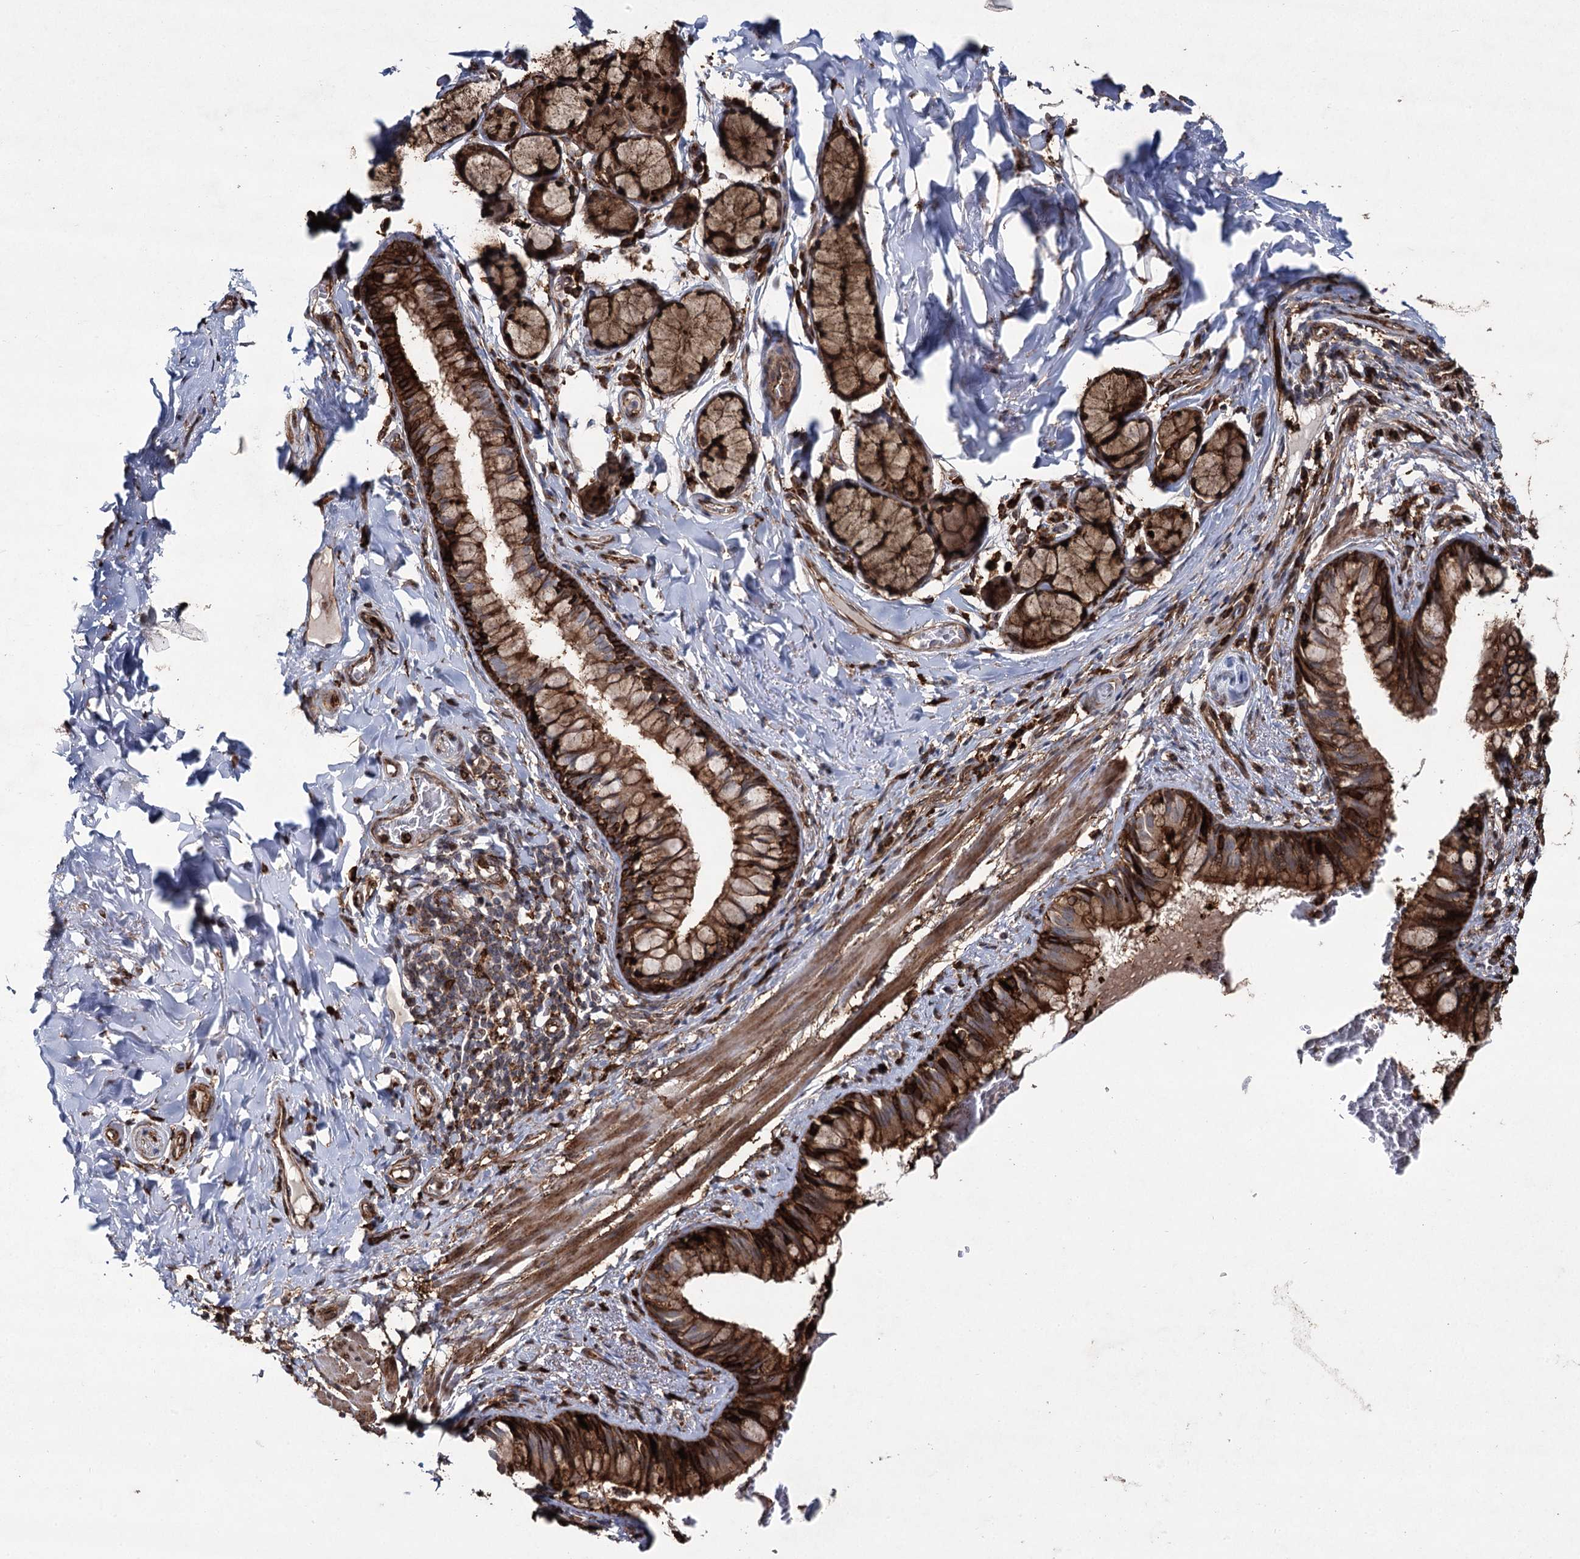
{"staining": {"intensity": "strong", "quantity": ">75%", "location": "cytoplasmic/membranous"}, "tissue": "bronchus", "cell_type": "Respiratory epithelial cells", "image_type": "normal", "snomed": [{"axis": "morphology", "description": "Normal tissue, NOS"}, {"axis": "topography", "description": "Cartilage tissue"}, {"axis": "topography", "description": "Bronchus"}], "caption": "An image of bronchus stained for a protein demonstrates strong cytoplasmic/membranous brown staining in respiratory epithelial cells. The staining was performed using DAB, with brown indicating positive protein expression. Nuclei are stained blue with hematoxylin.", "gene": "DCUN1D4", "patient": {"sex": "female", "age": 36}}